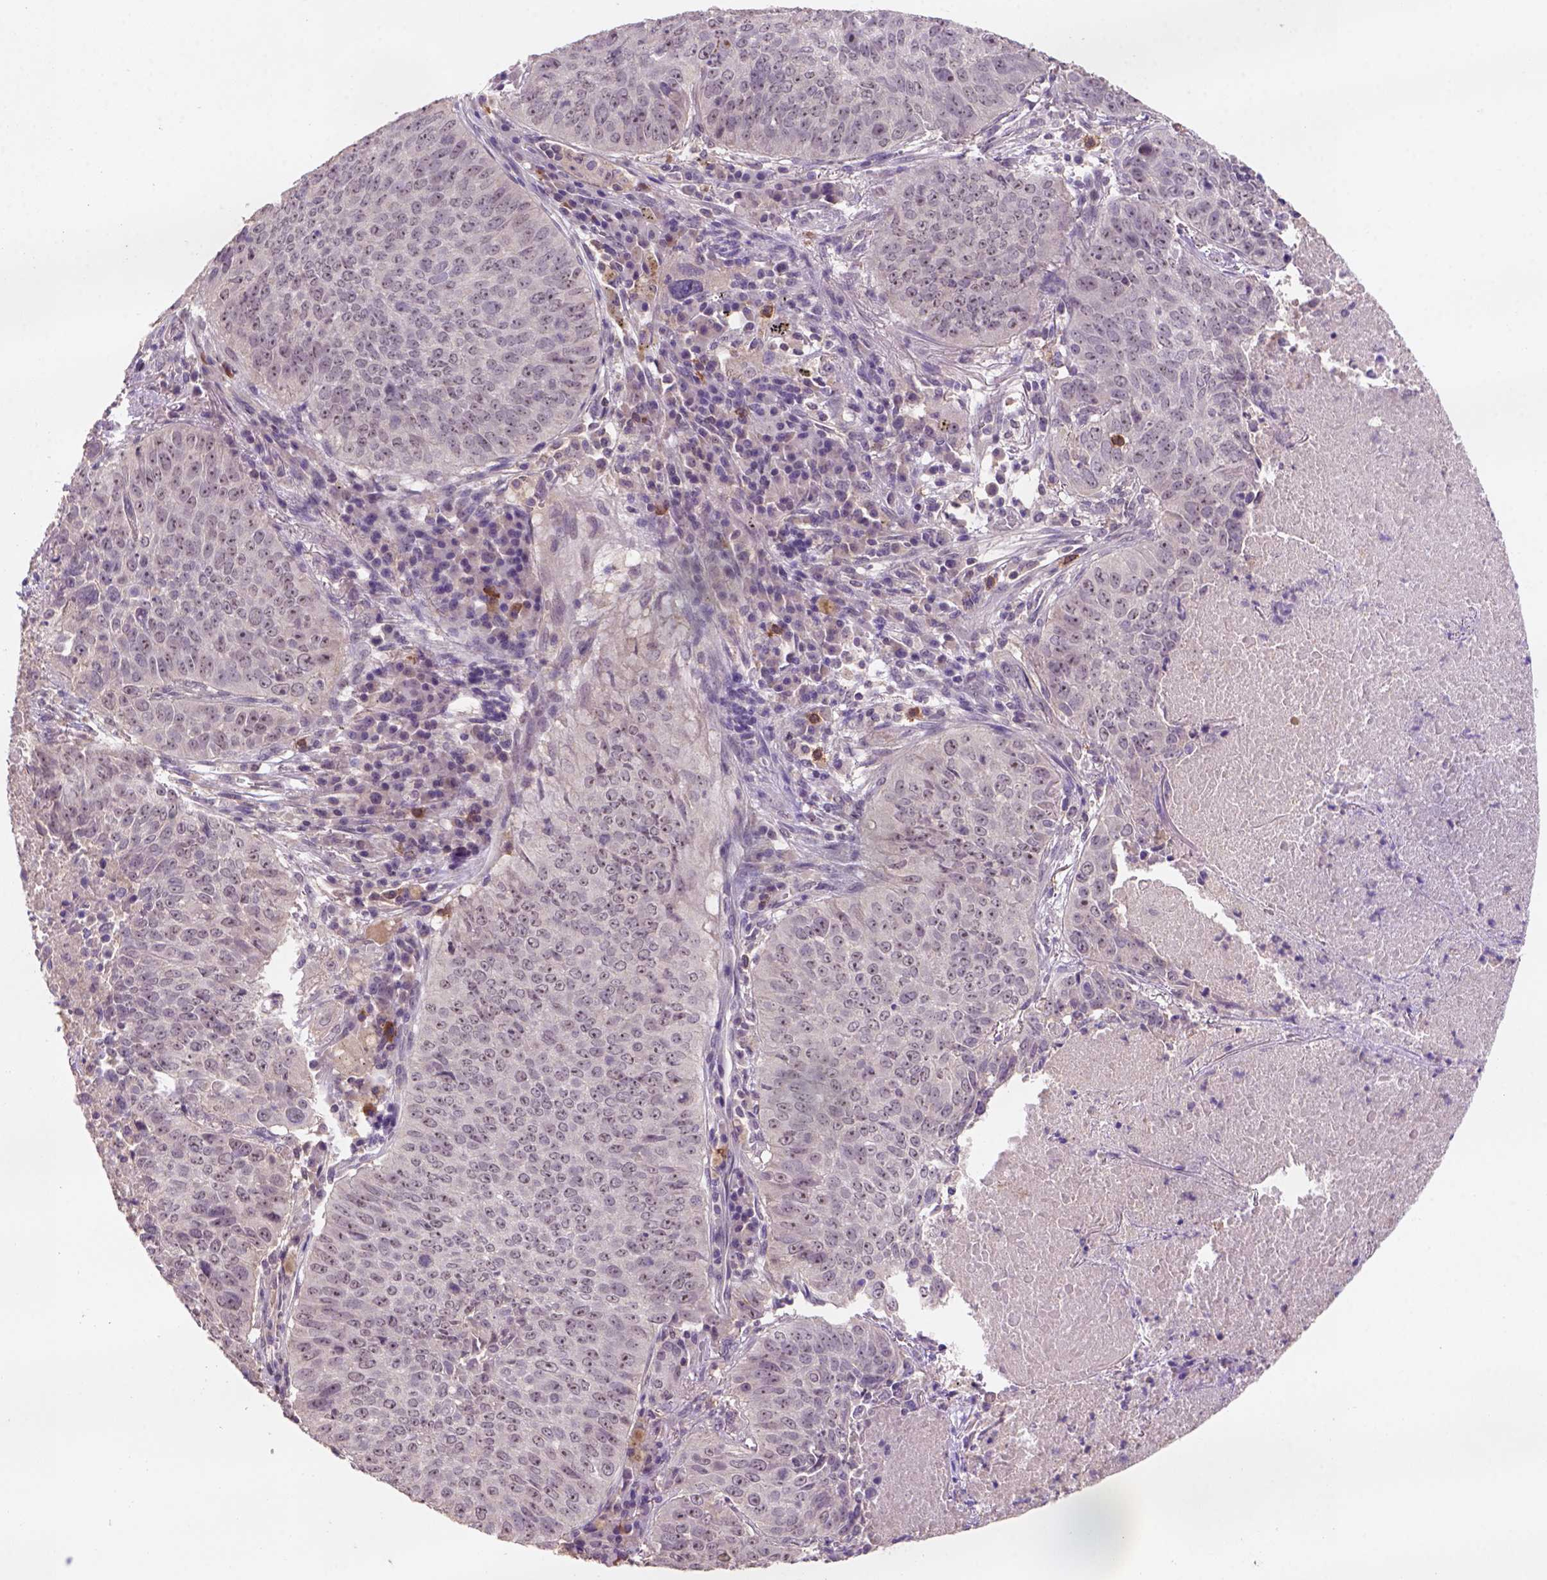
{"staining": {"intensity": "weak", "quantity": ">75%", "location": "cytoplasmic/membranous,nuclear"}, "tissue": "lung cancer", "cell_type": "Tumor cells", "image_type": "cancer", "snomed": [{"axis": "morphology", "description": "Normal tissue, NOS"}, {"axis": "morphology", "description": "Squamous cell carcinoma, NOS"}, {"axis": "topography", "description": "Bronchus"}, {"axis": "topography", "description": "Lung"}], "caption": "A brown stain labels weak cytoplasmic/membranous and nuclear expression of a protein in human squamous cell carcinoma (lung) tumor cells.", "gene": "SCML4", "patient": {"sex": "male", "age": 64}}